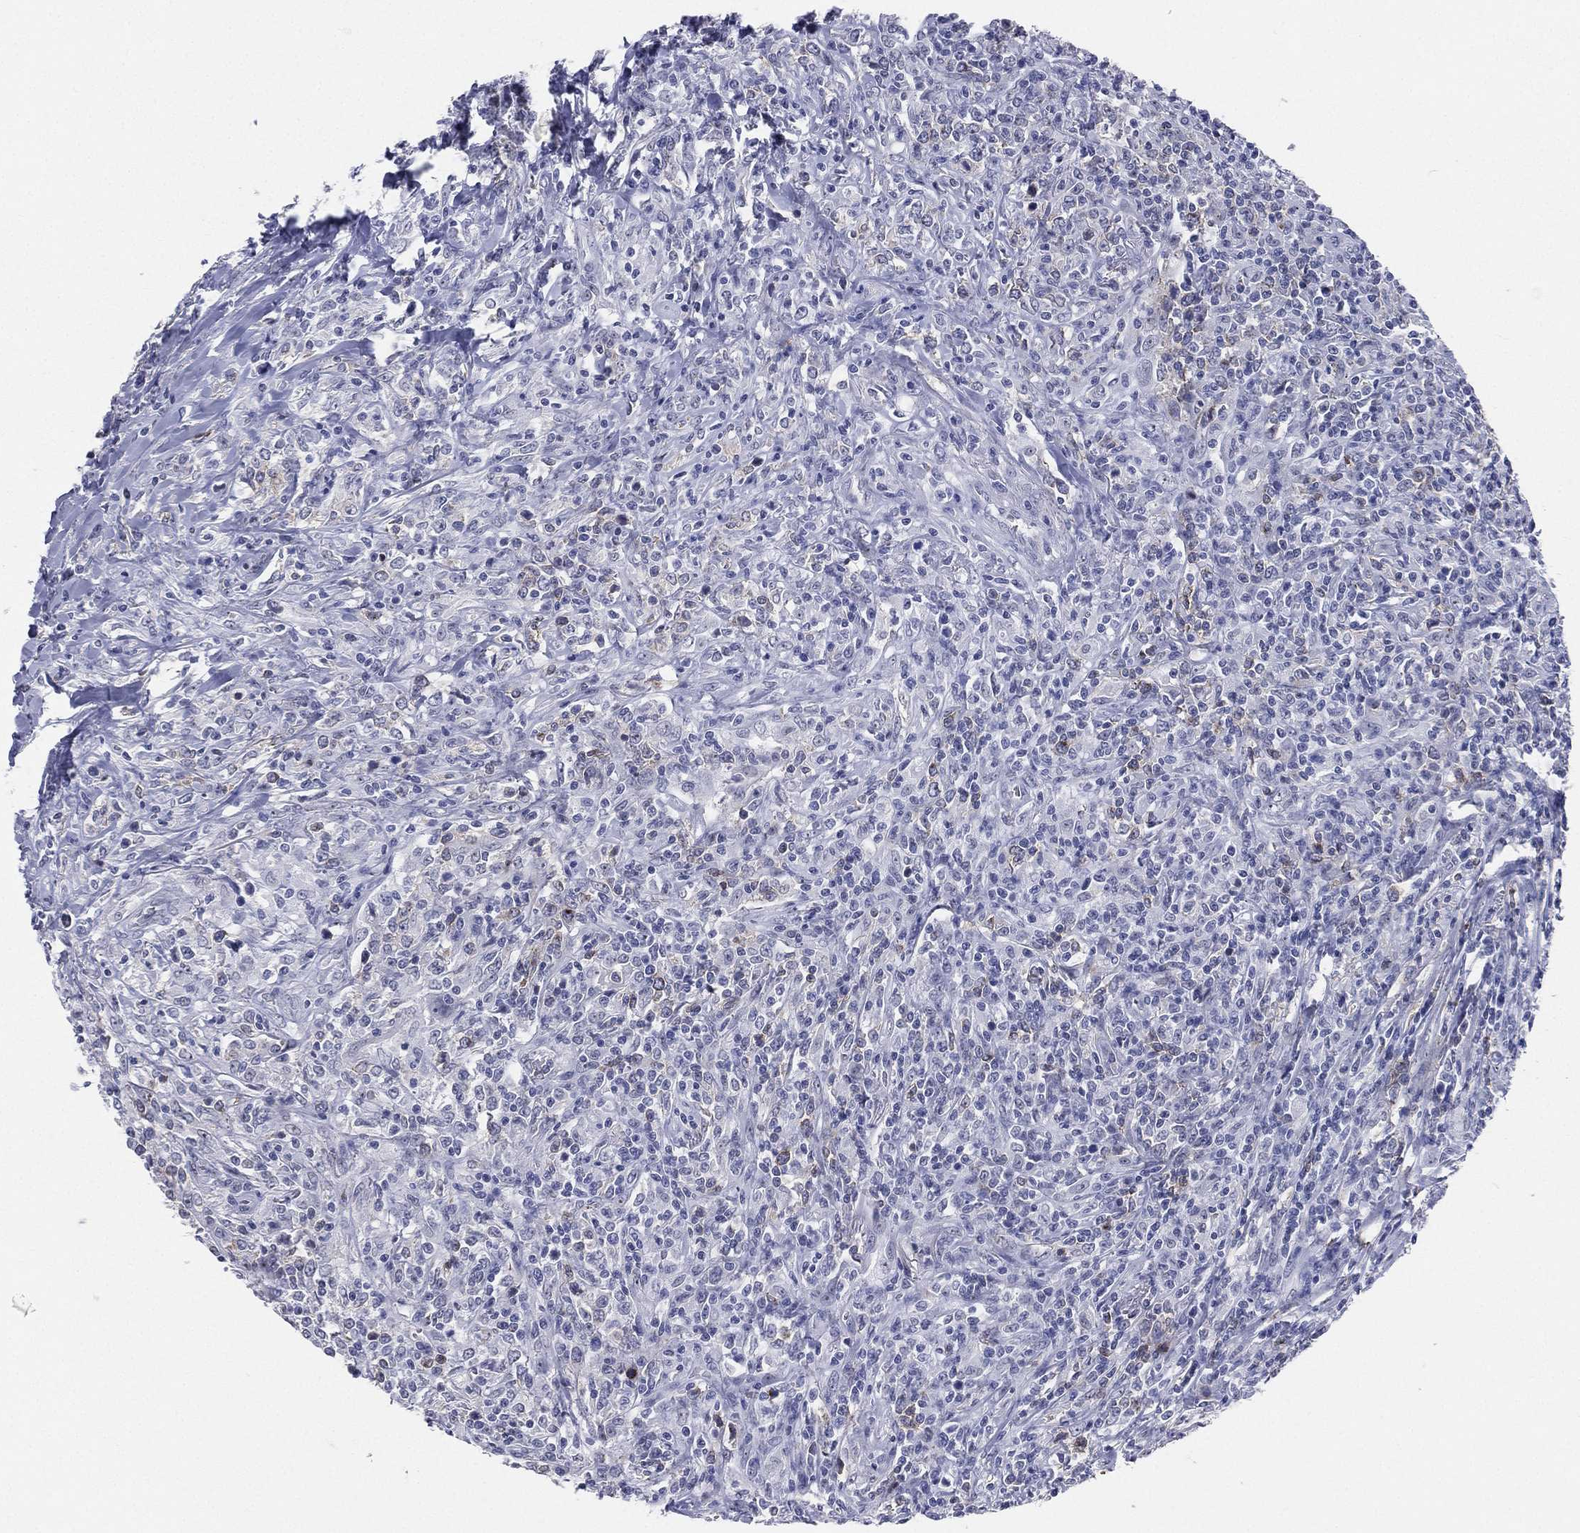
{"staining": {"intensity": "negative", "quantity": "none", "location": "none"}, "tissue": "lymphoma", "cell_type": "Tumor cells", "image_type": "cancer", "snomed": [{"axis": "morphology", "description": "Malignant lymphoma, non-Hodgkin's type, High grade"}, {"axis": "topography", "description": "Lung"}], "caption": "This photomicrograph is of lymphoma stained with immunohistochemistry (IHC) to label a protein in brown with the nuclei are counter-stained blue. There is no positivity in tumor cells.", "gene": "CD22", "patient": {"sex": "male", "age": 79}}